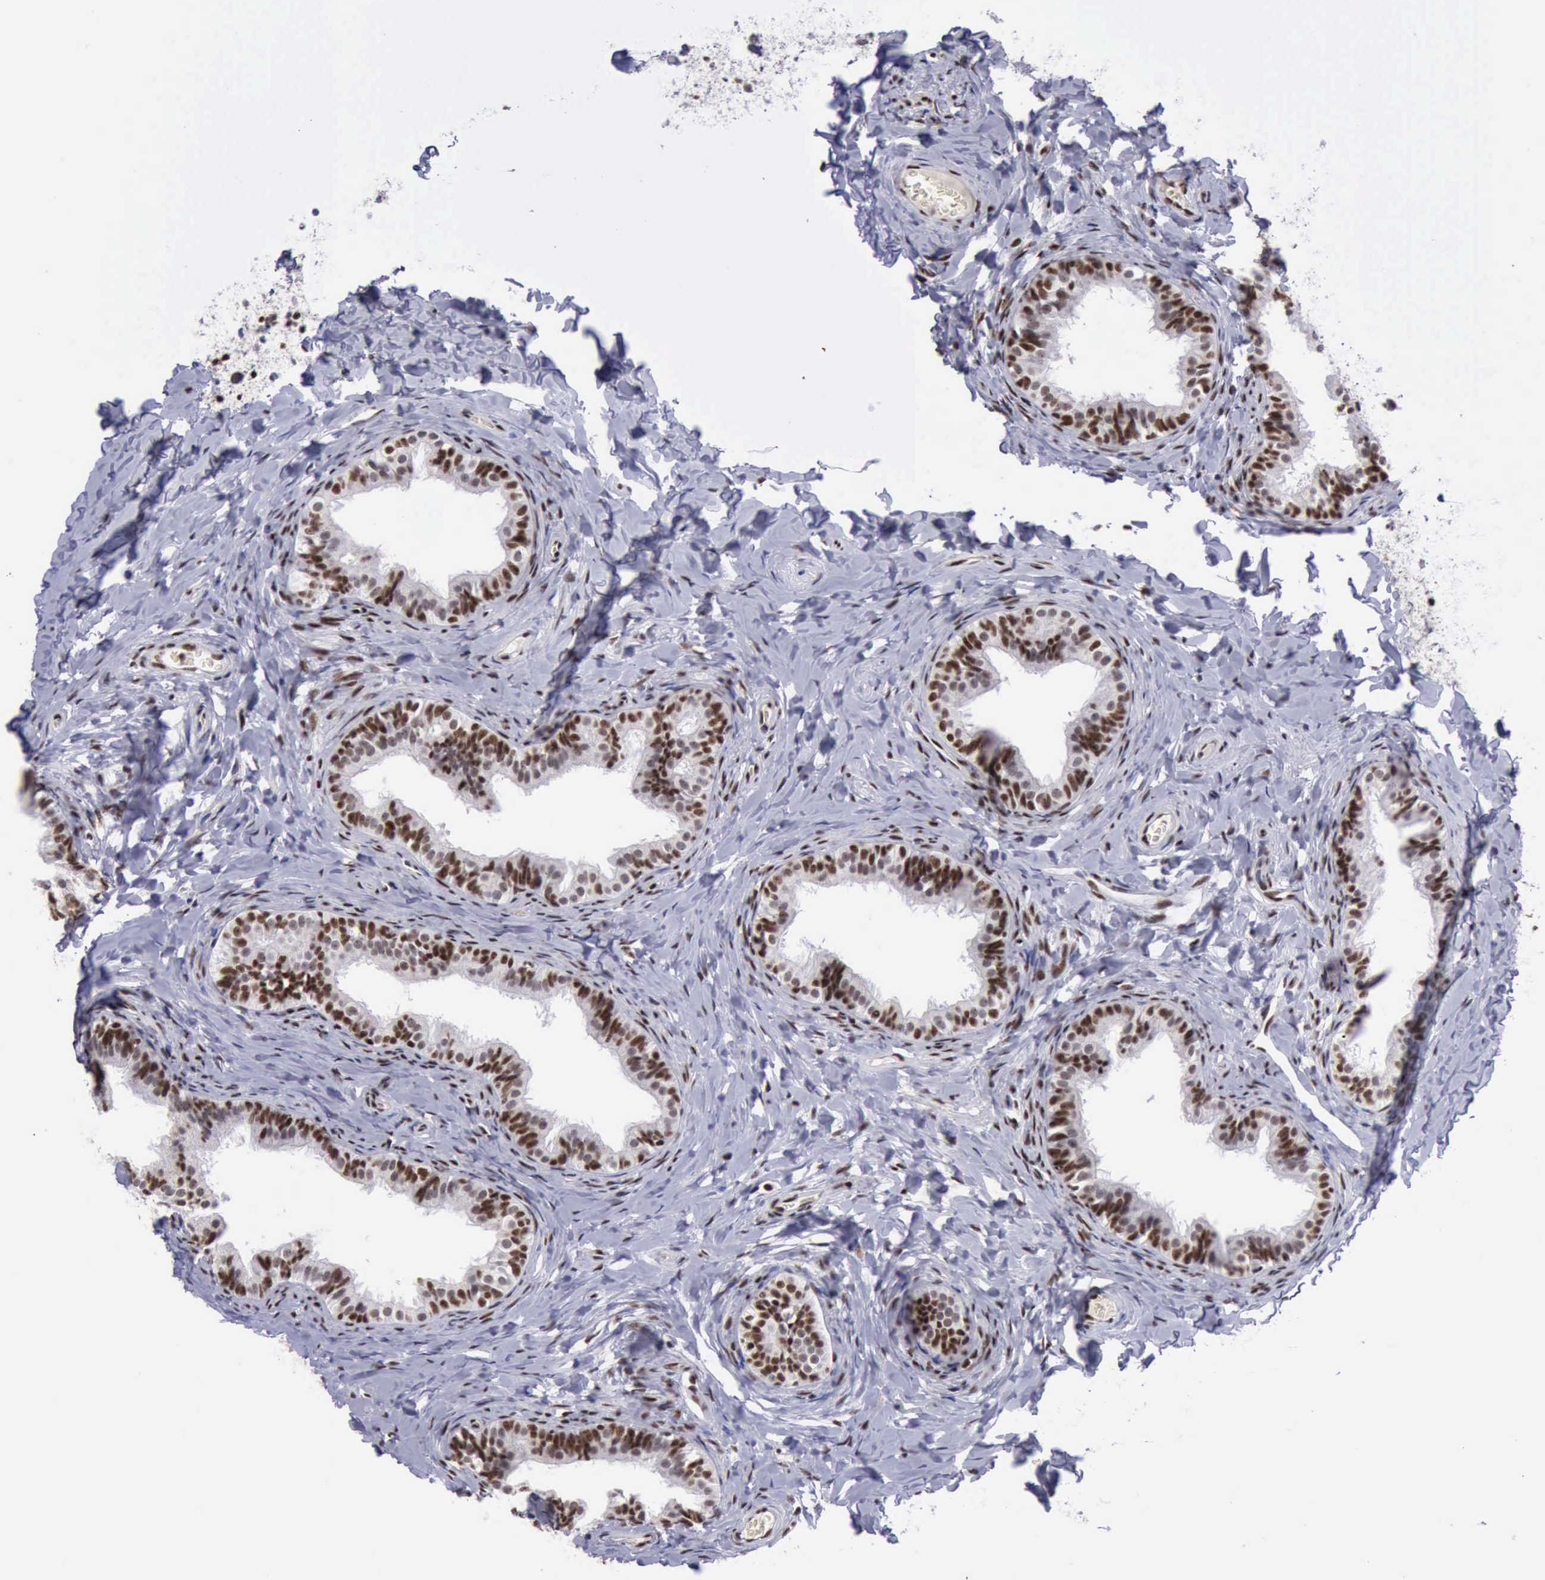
{"staining": {"intensity": "strong", "quantity": ">75%", "location": "nuclear"}, "tissue": "epididymis", "cell_type": "Glandular cells", "image_type": "normal", "snomed": [{"axis": "morphology", "description": "Normal tissue, NOS"}, {"axis": "topography", "description": "Epididymis"}], "caption": "The histopathology image reveals staining of normal epididymis, revealing strong nuclear protein staining (brown color) within glandular cells.", "gene": "YY1", "patient": {"sex": "male", "age": 26}}